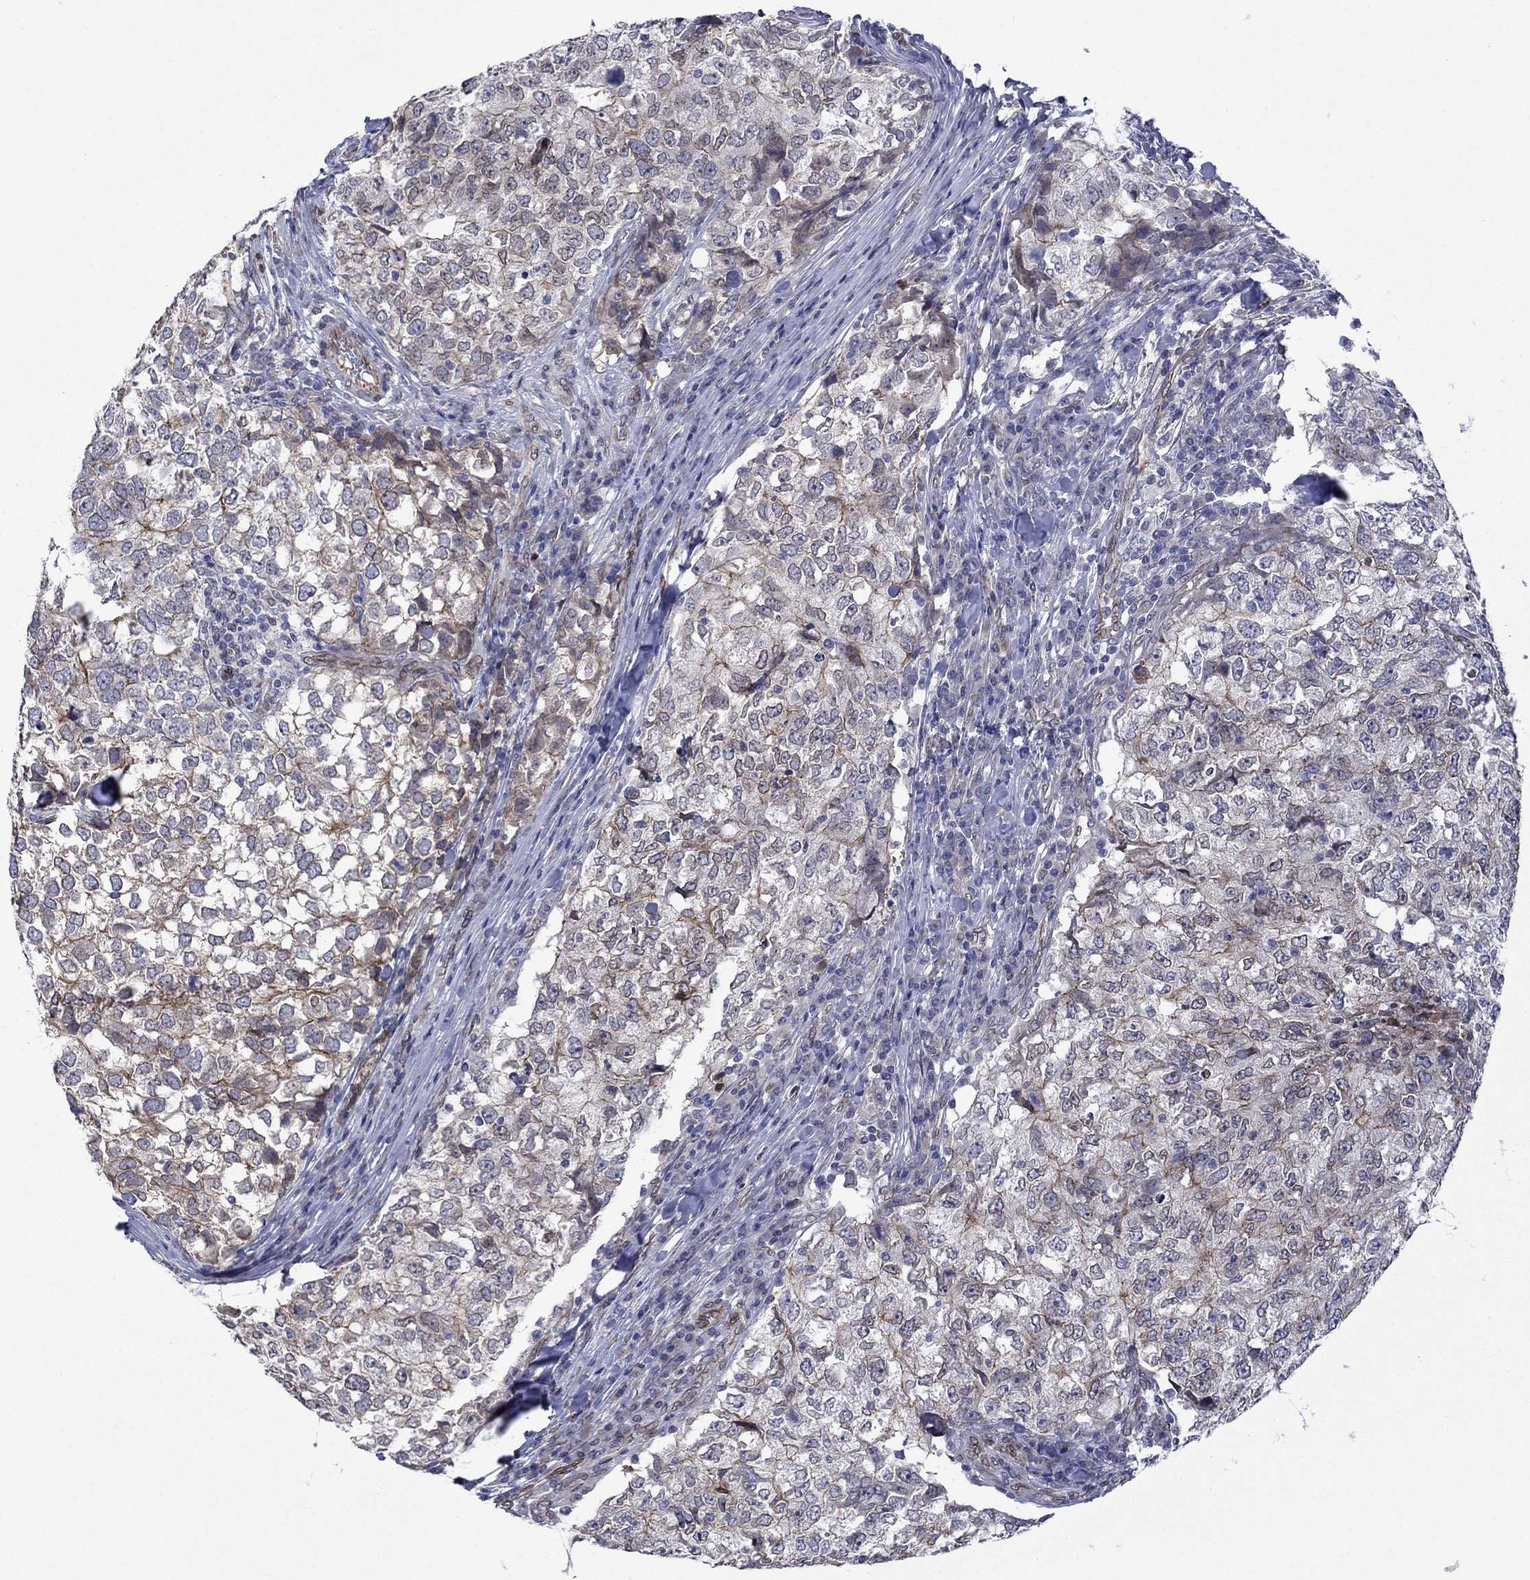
{"staining": {"intensity": "moderate", "quantity": "<25%", "location": "cytoplasmic/membranous"}, "tissue": "breast cancer", "cell_type": "Tumor cells", "image_type": "cancer", "snomed": [{"axis": "morphology", "description": "Duct carcinoma"}, {"axis": "topography", "description": "Breast"}], "caption": "DAB immunohistochemical staining of invasive ductal carcinoma (breast) reveals moderate cytoplasmic/membranous protein positivity in approximately <25% of tumor cells.", "gene": "EMC9", "patient": {"sex": "female", "age": 30}}